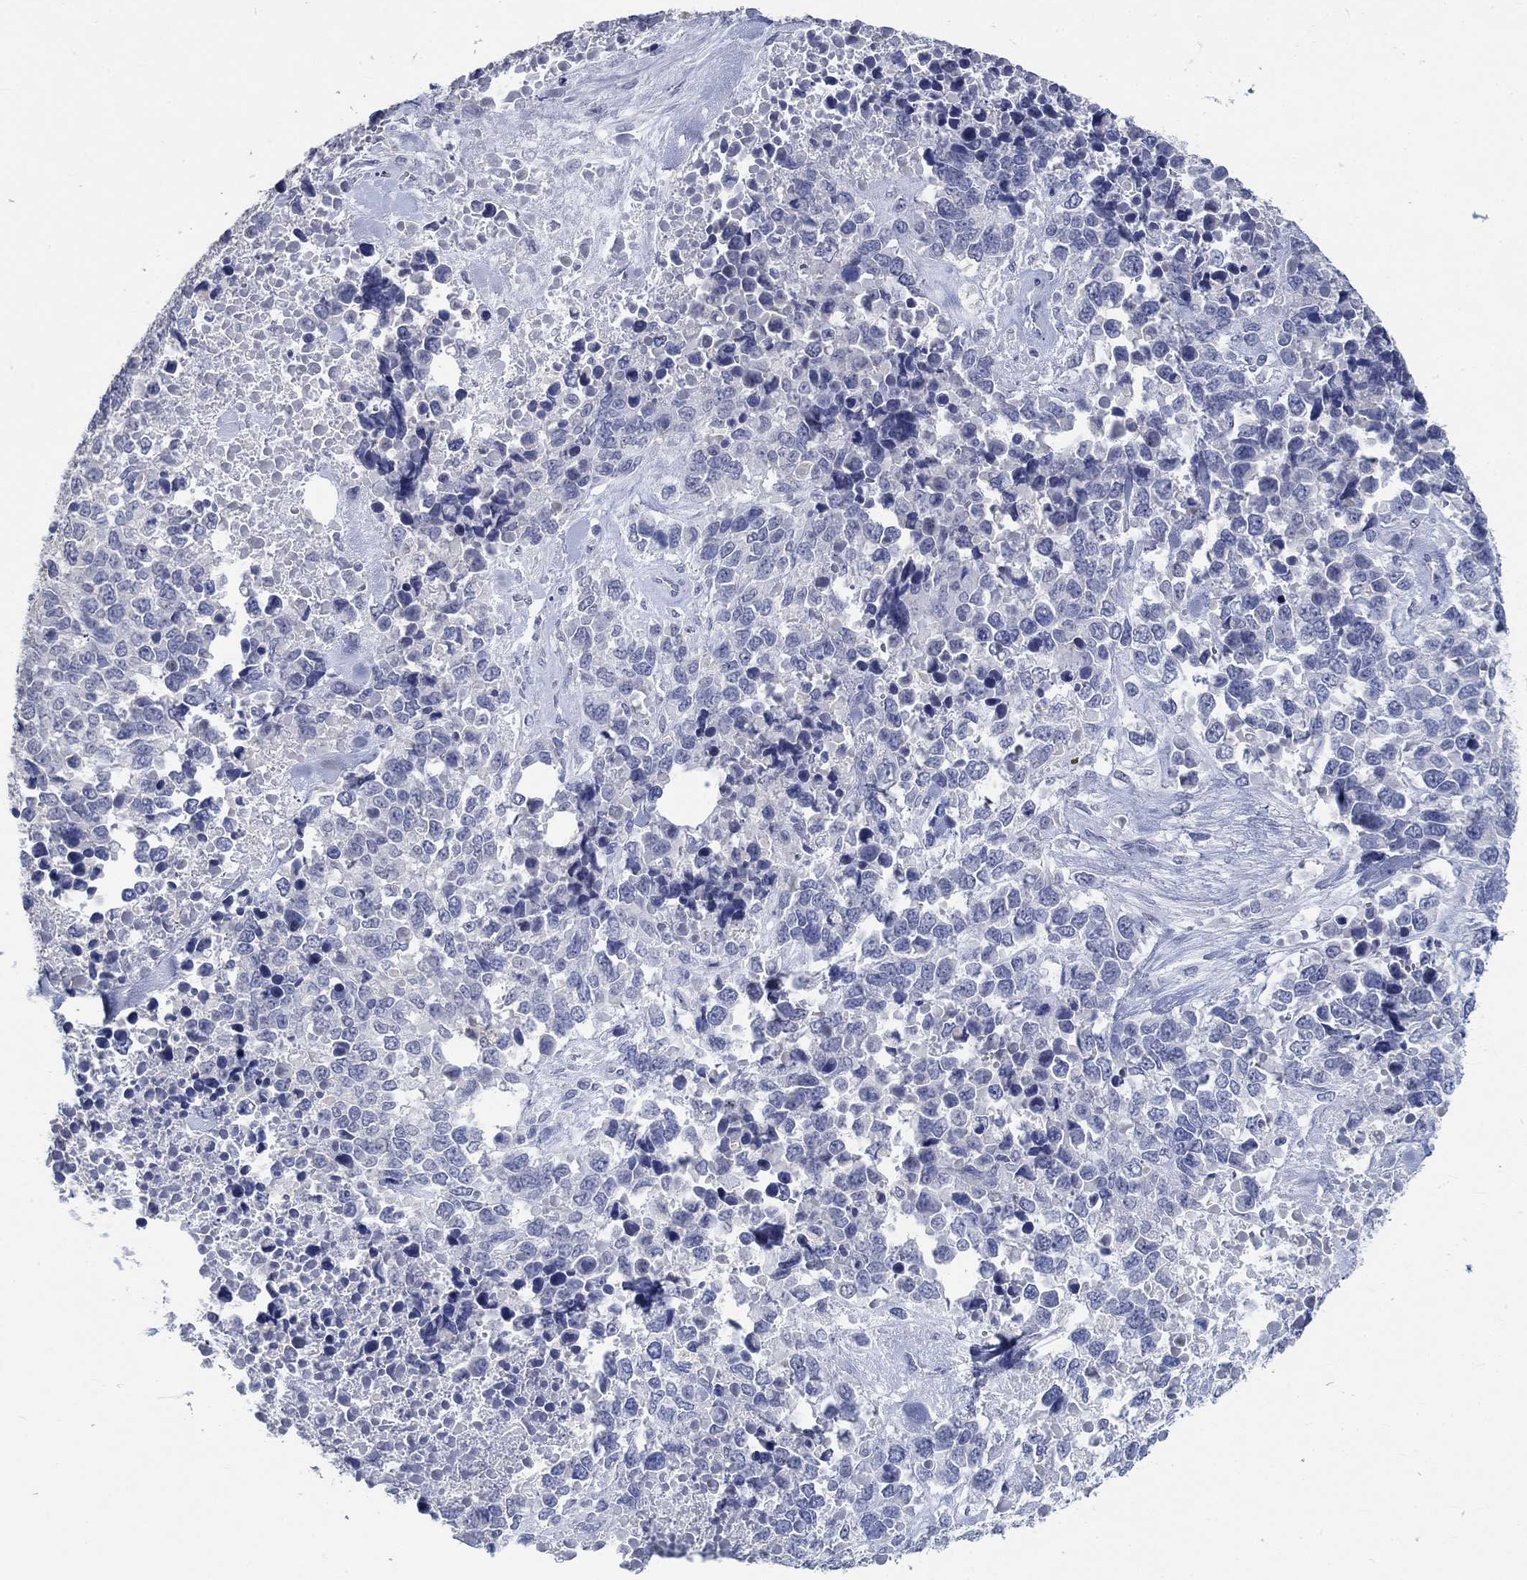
{"staining": {"intensity": "negative", "quantity": "none", "location": "none"}, "tissue": "melanoma", "cell_type": "Tumor cells", "image_type": "cancer", "snomed": [{"axis": "morphology", "description": "Malignant melanoma, Metastatic site"}, {"axis": "topography", "description": "Skin"}], "caption": "A histopathology image of human melanoma is negative for staining in tumor cells.", "gene": "C4orf47", "patient": {"sex": "male", "age": 84}}